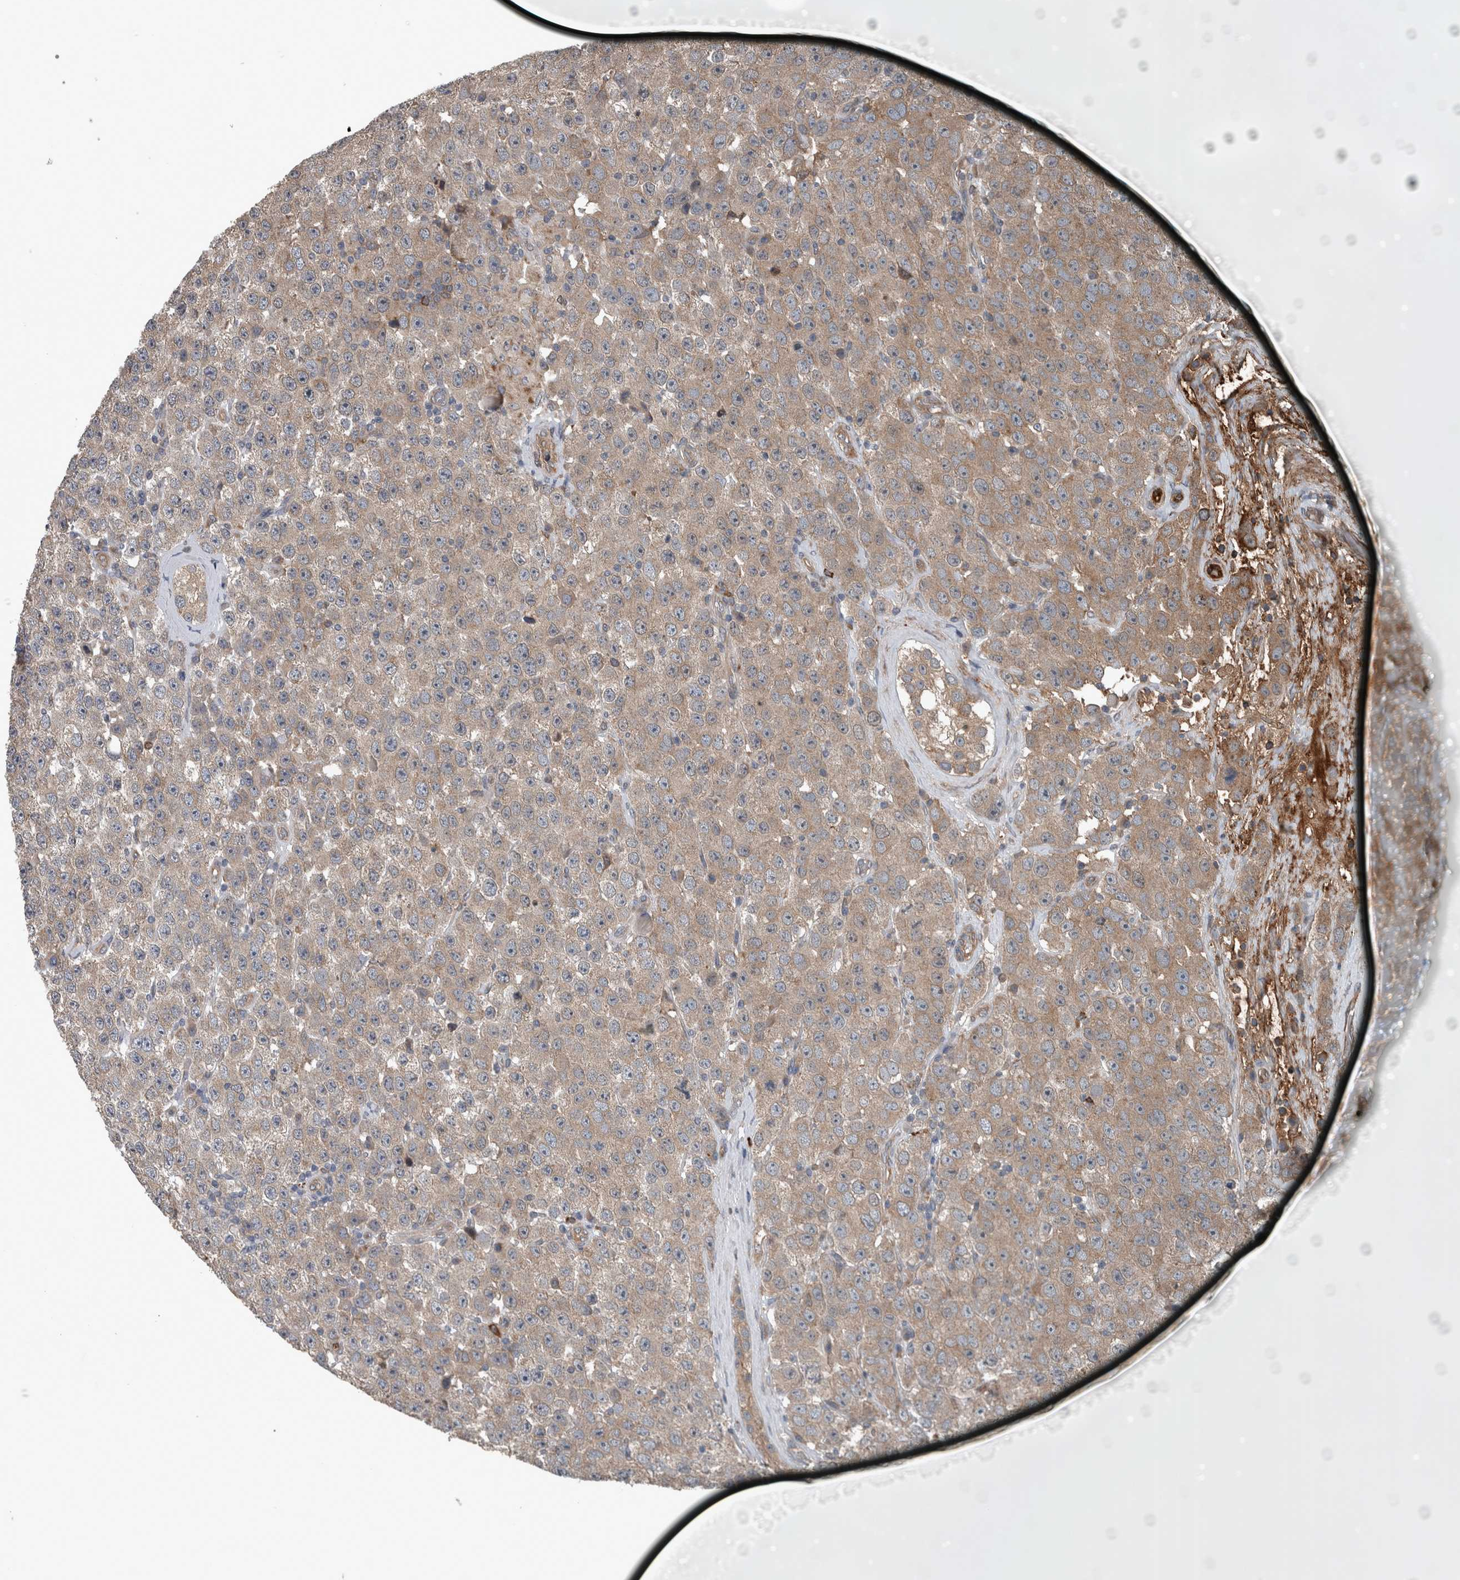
{"staining": {"intensity": "weak", "quantity": ">75%", "location": "cytoplasmic/membranous"}, "tissue": "testis cancer", "cell_type": "Tumor cells", "image_type": "cancer", "snomed": [{"axis": "morphology", "description": "Seminoma, NOS"}, {"axis": "morphology", "description": "Carcinoma, Embryonal, NOS"}, {"axis": "topography", "description": "Testis"}], "caption": "Immunohistochemical staining of human testis cancer displays low levels of weak cytoplasmic/membranous positivity in approximately >75% of tumor cells.", "gene": "EXOC8", "patient": {"sex": "male", "age": 28}}